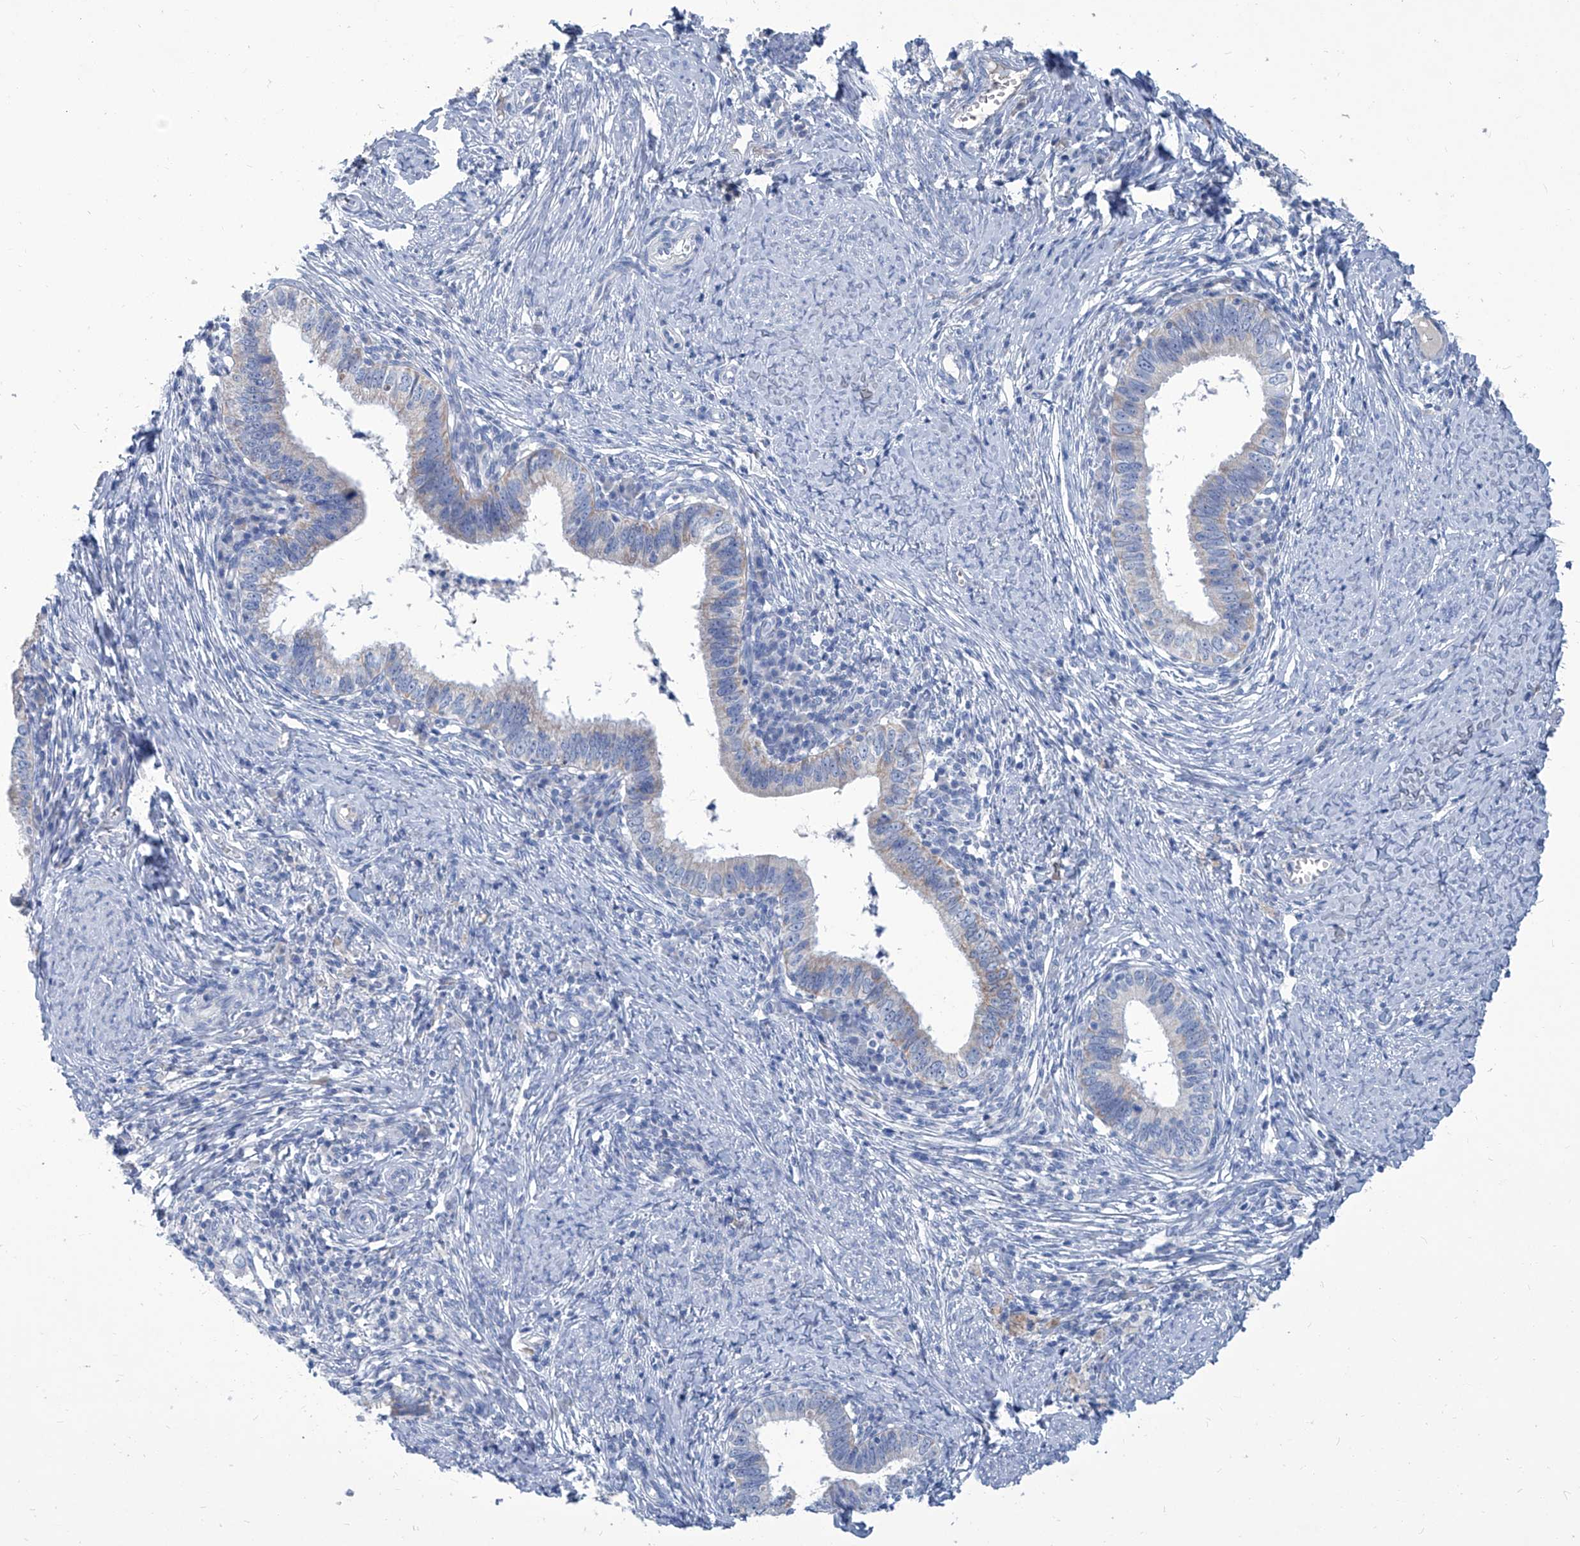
{"staining": {"intensity": "negative", "quantity": "none", "location": "none"}, "tissue": "cervical cancer", "cell_type": "Tumor cells", "image_type": "cancer", "snomed": [{"axis": "morphology", "description": "Adenocarcinoma, NOS"}, {"axis": "topography", "description": "Cervix"}], "caption": "There is no significant staining in tumor cells of cervical cancer (adenocarcinoma). (Brightfield microscopy of DAB immunohistochemistry (IHC) at high magnification).", "gene": "MTARC1", "patient": {"sex": "female", "age": 36}}